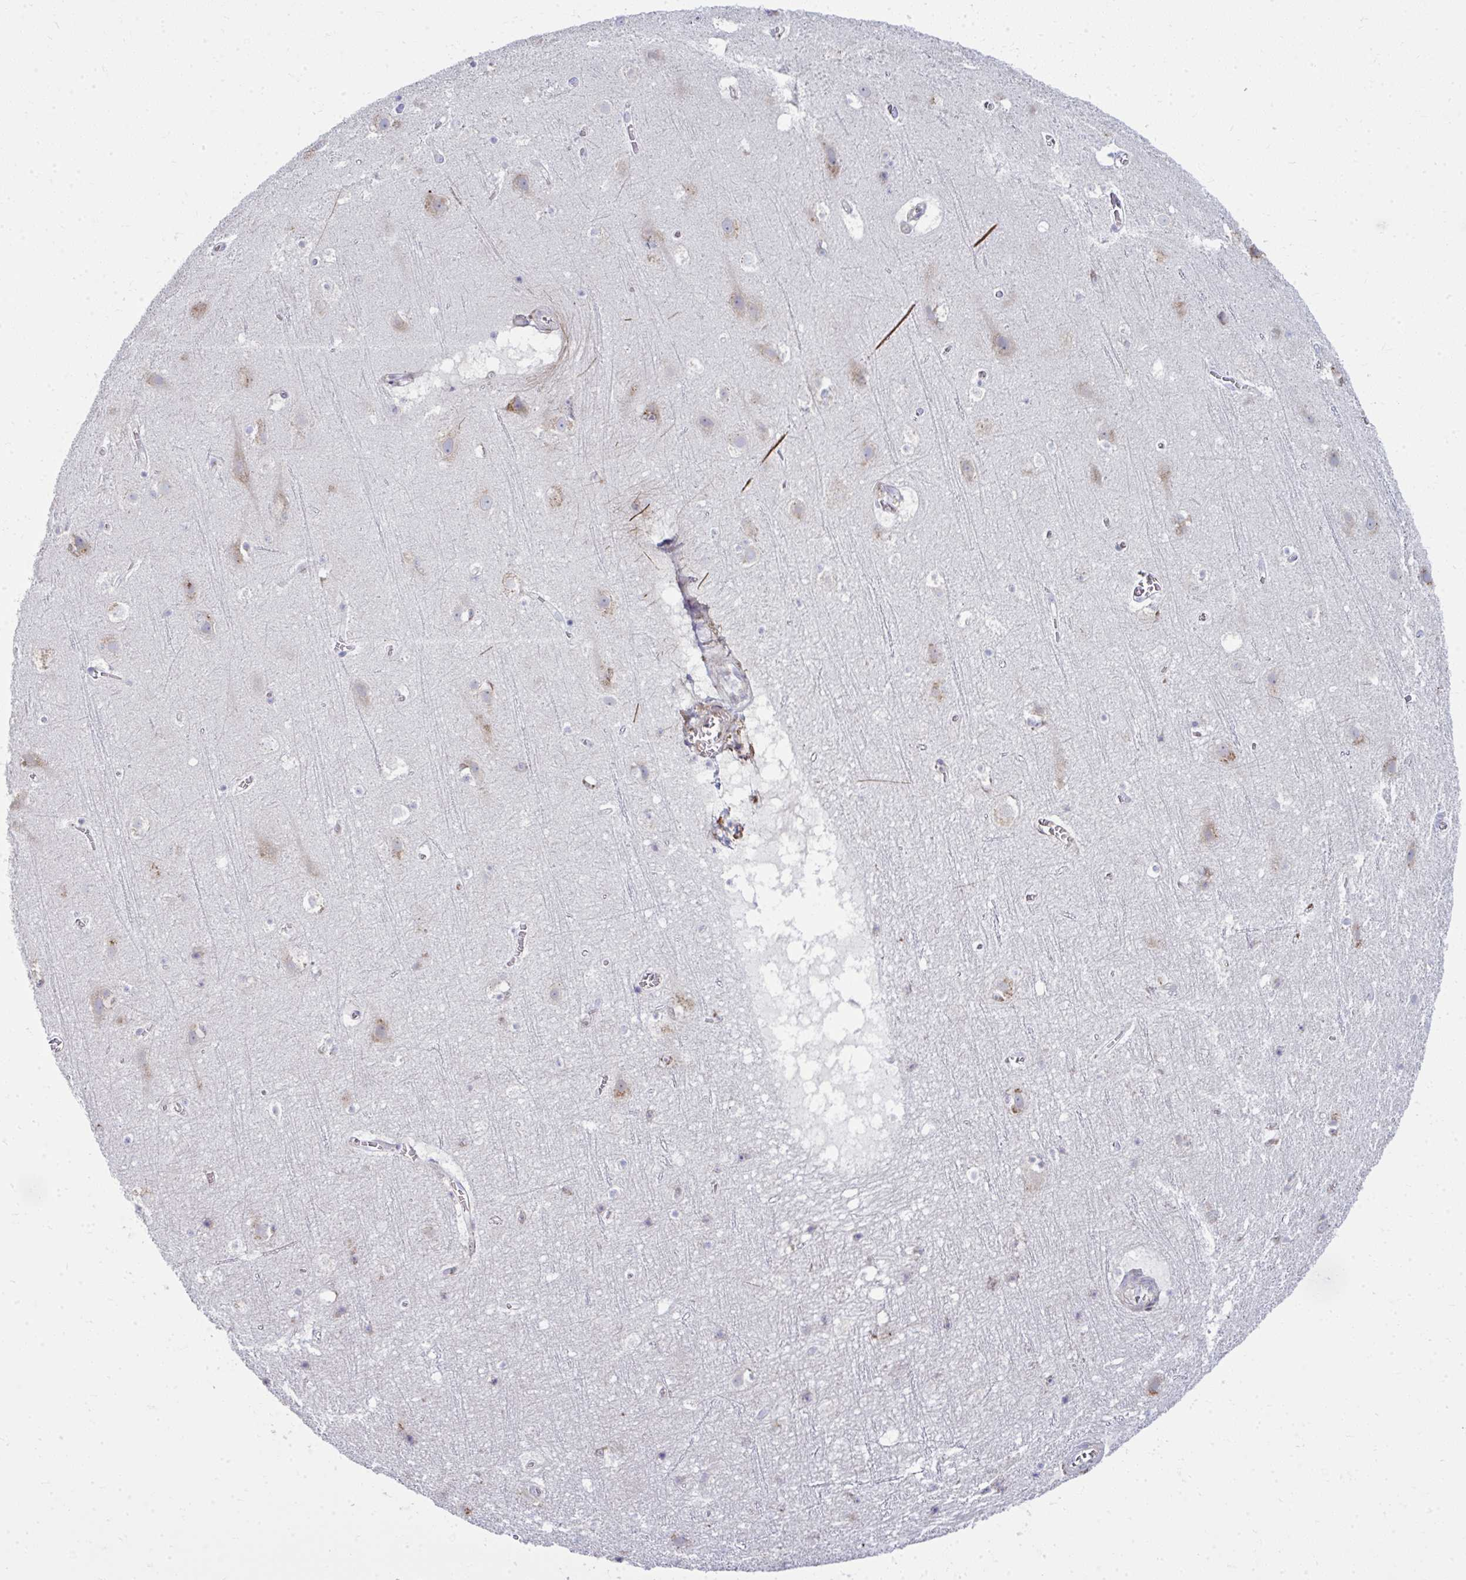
{"staining": {"intensity": "negative", "quantity": "none", "location": "none"}, "tissue": "cerebral cortex", "cell_type": "Endothelial cells", "image_type": "normal", "snomed": [{"axis": "morphology", "description": "Normal tissue, NOS"}, {"axis": "topography", "description": "Cerebral cortex"}], "caption": "Endothelial cells show no significant protein positivity in normal cerebral cortex. Nuclei are stained in blue.", "gene": "GFPT2", "patient": {"sex": "female", "age": 42}}